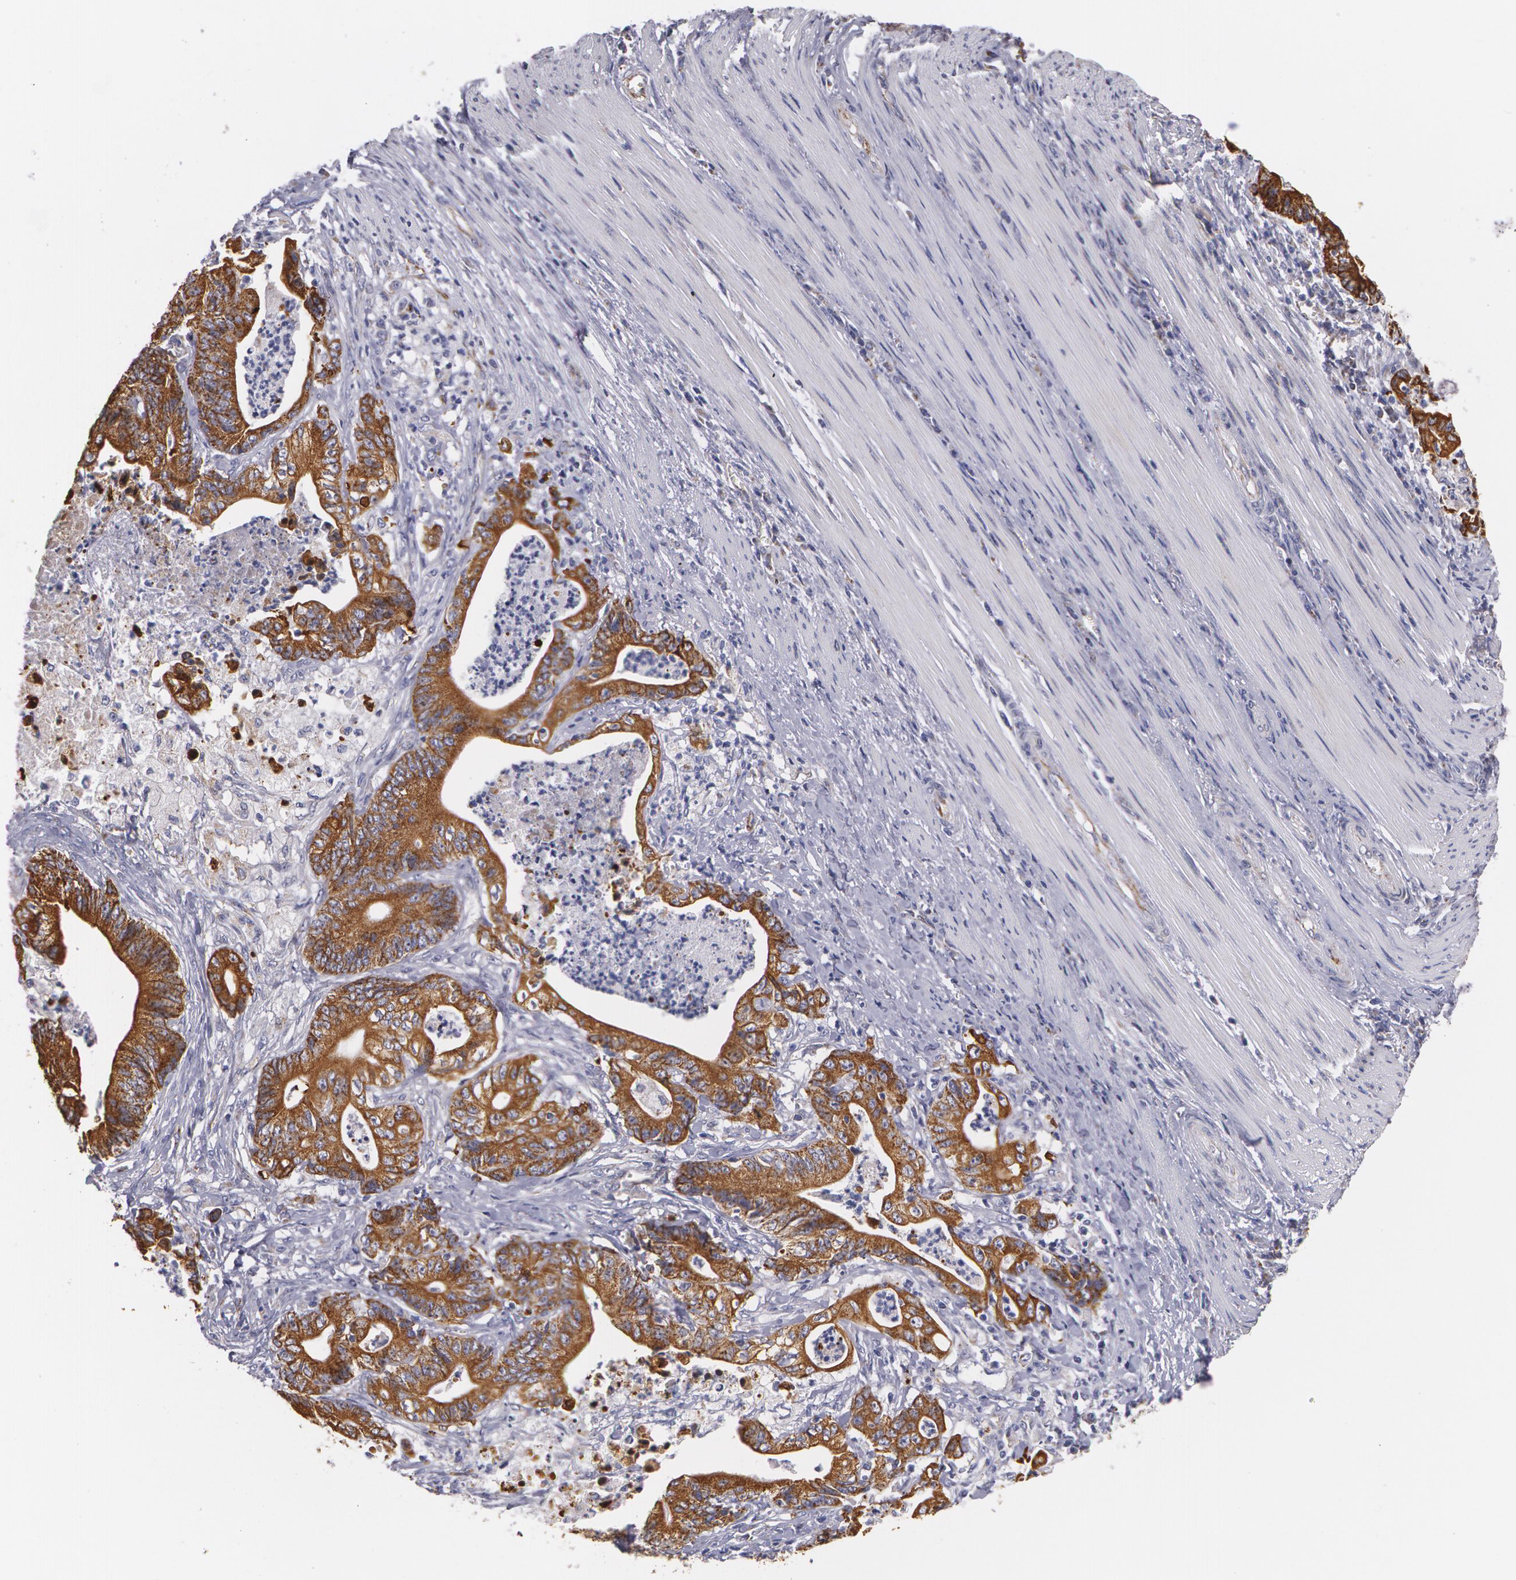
{"staining": {"intensity": "moderate", "quantity": ">75%", "location": "cytoplasmic/membranous"}, "tissue": "stomach cancer", "cell_type": "Tumor cells", "image_type": "cancer", "snomed": [{"axis": "morphology", "description": "Adenocarcinoma, NOS"}, {"axis": "topography", "description": "Stomach, lower"}], "caption": "This micrograph shows IHC staining of human adenocarcinoma (stomach), with medium moderate cytoplasmic/membranous positivity in about >75% of tumor cells.", "gene": "KRT18", "patient": {"sex": "female", "age": 86}}